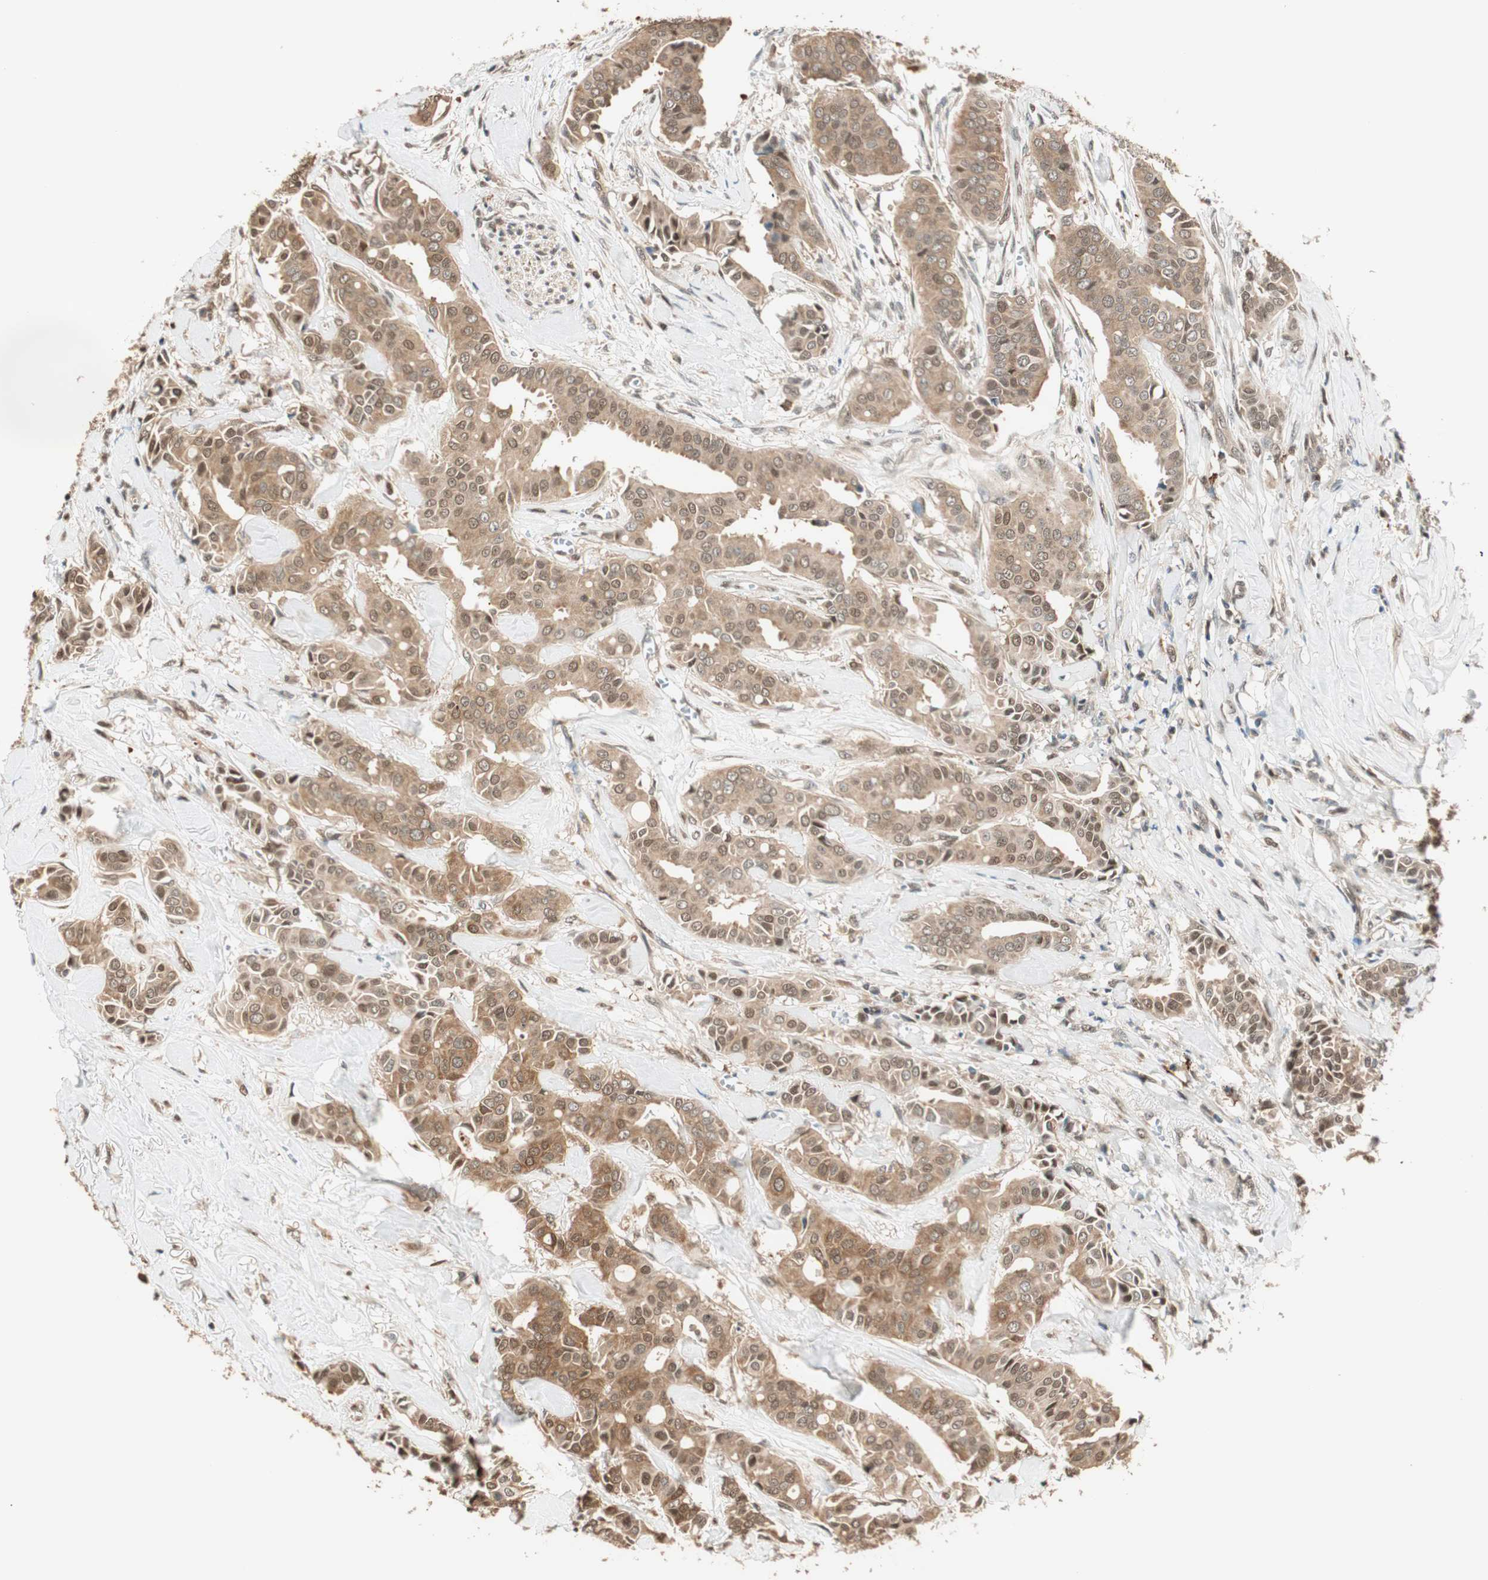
{"staining": {"intensity": "moderate", "quantity": ">75%", "location": "cytoplasmic/membranous,nuclear"}, "tissue": "head and neck cancer", "cell_type": "Tumor cells", "image_type": "cancer", "snomed": [{"axis": "morphology", "description": "Adenocarcinoma, NOS"}, {"axis": "topography", "description": "Salivary gland"}, {"axis": "topography", "description": "Head-Neck"}], "caption": "Protein staining displays moderate cytoplasmic/membranous and nuclear expression in about >75% of tumor cells in head and neck adenocarcinoma.", "gene": "ZNF443", "patient": {"sex": "female", "age": 59}}